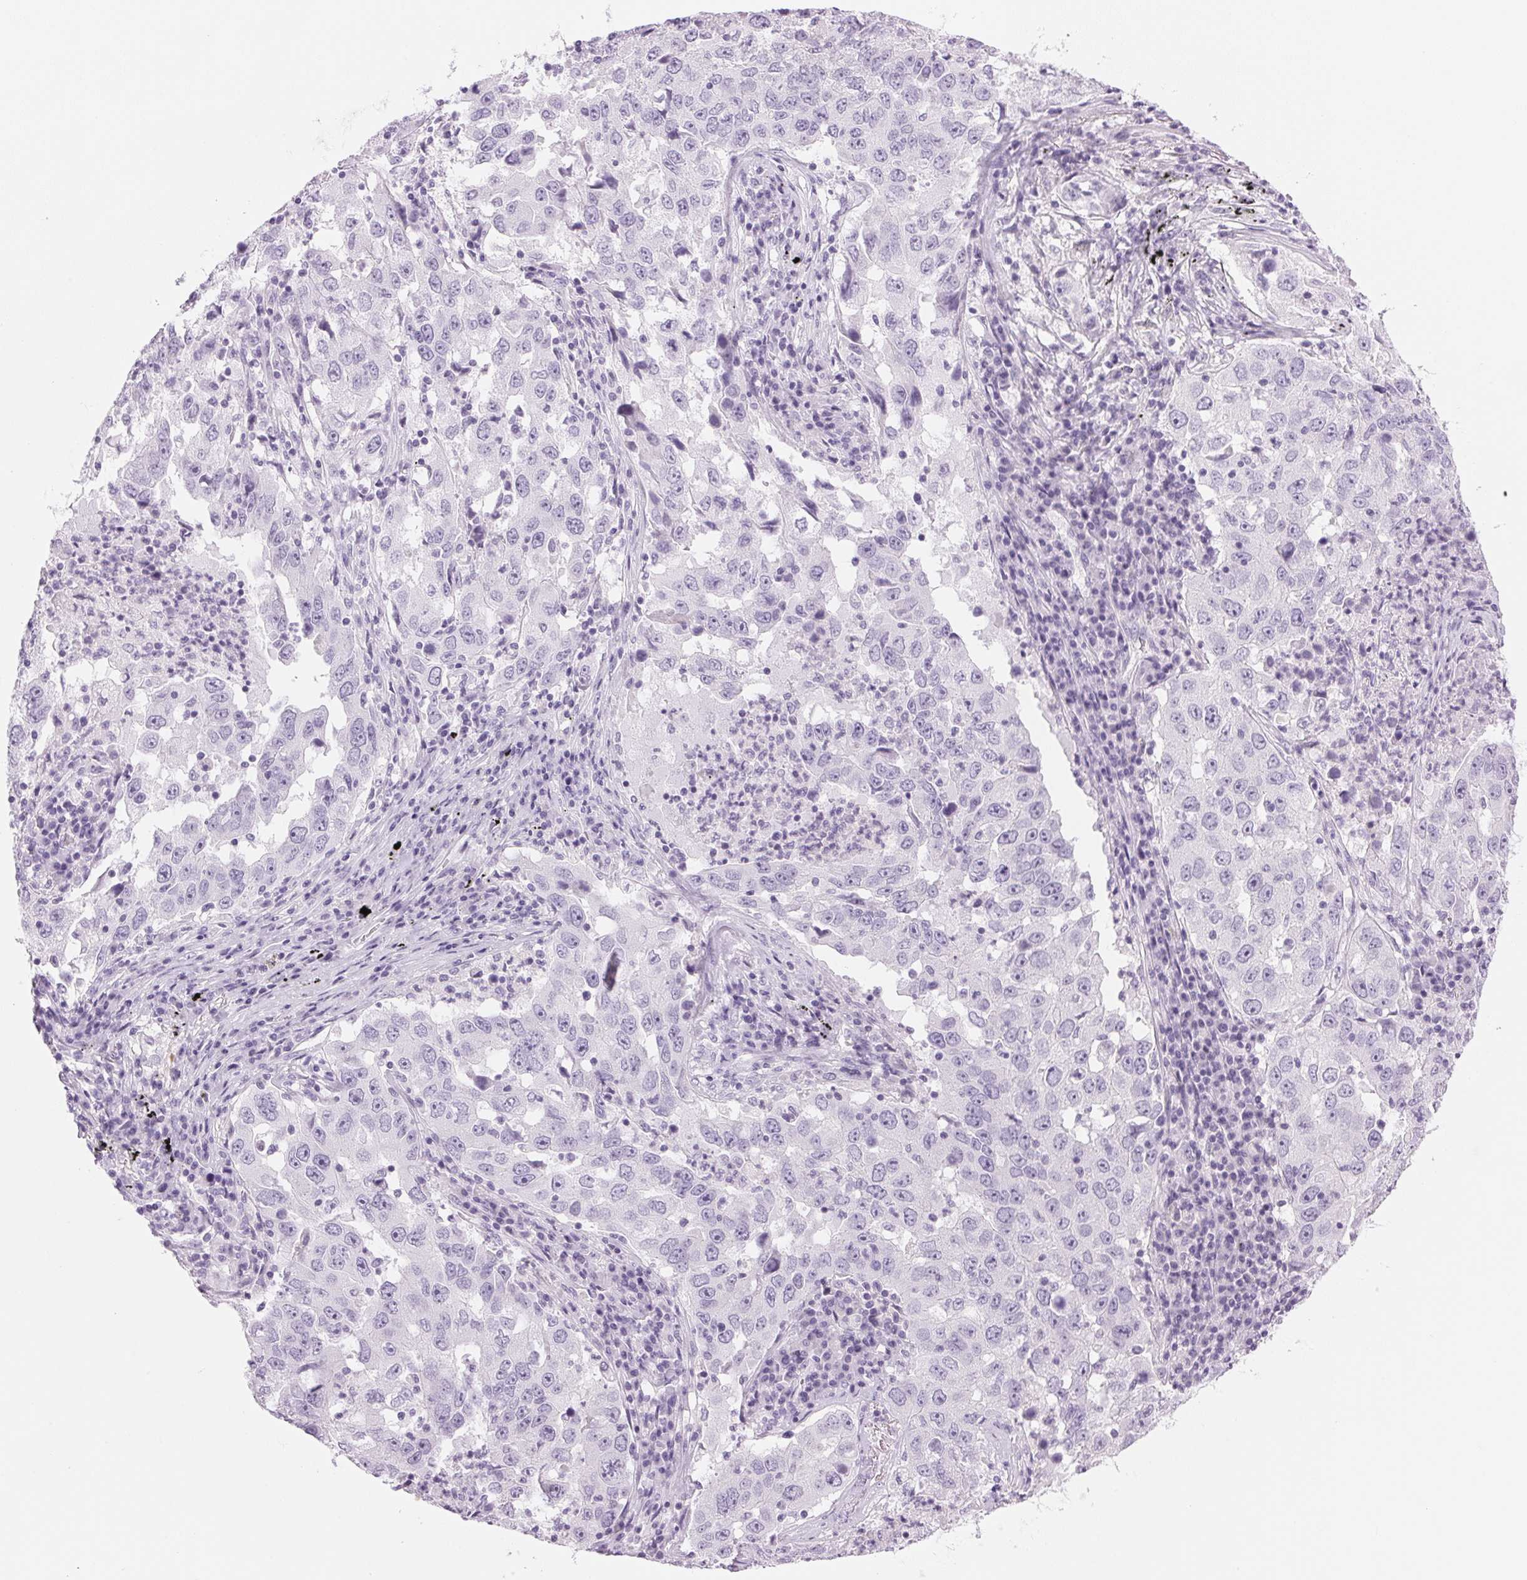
{"staining": {"intensity": "negative", "quantity": "none", "location": "none"}, "tissue": "lung cancer", "cell_type": "Tumor cells", "image_type": "cancer", "snomed": [{"axis": "morphology", "description": "Adenocarcinoma, NOS"}, {"axis": "topography", "description": "Lung"}], "caption": "Tumor cells are negative for protein expression in human adenocarcinoma (lung).", "gene": "IGFBP1", "patient": {"sex": "male", "age": 73}}